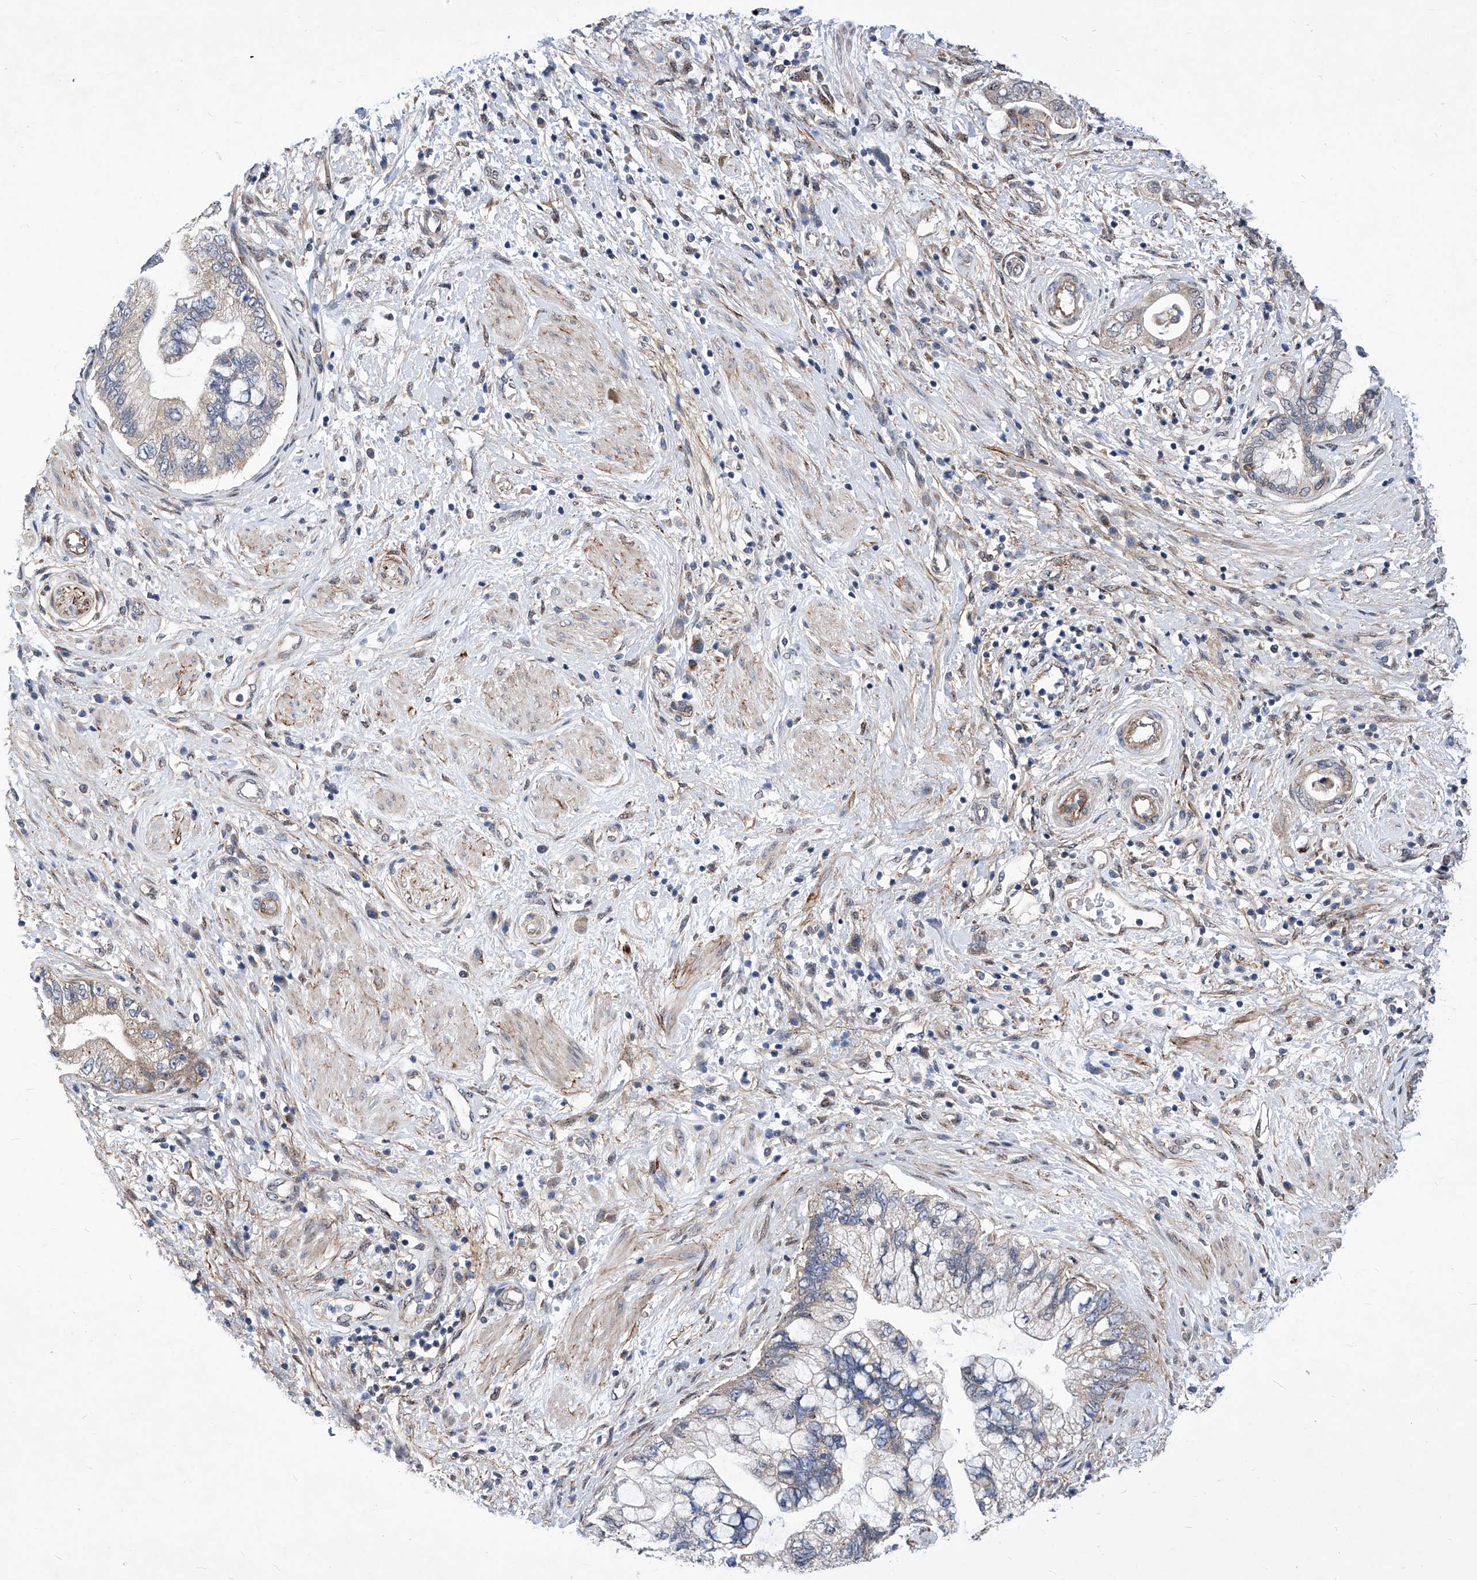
{"staining": {"intensity": "weak", "quantity": "<25%", "location": "cytoplasmic/membranous"}, "tissue": "pancreatic cancer", "cell_type": "Tumor cells", "image_type": "cancer", "snomed": [{"axis": "morphology", "description": "Adenocarcinoma, NOS"}, {"axis": "topography", "description": "Pancreas"}], "caption": "Pancreatic cancer was stained to show a protein in brown. There is no significant positivity in tumor cells.", "gene": "KTI12", "patient": {"sex": "female", "age": 73}}